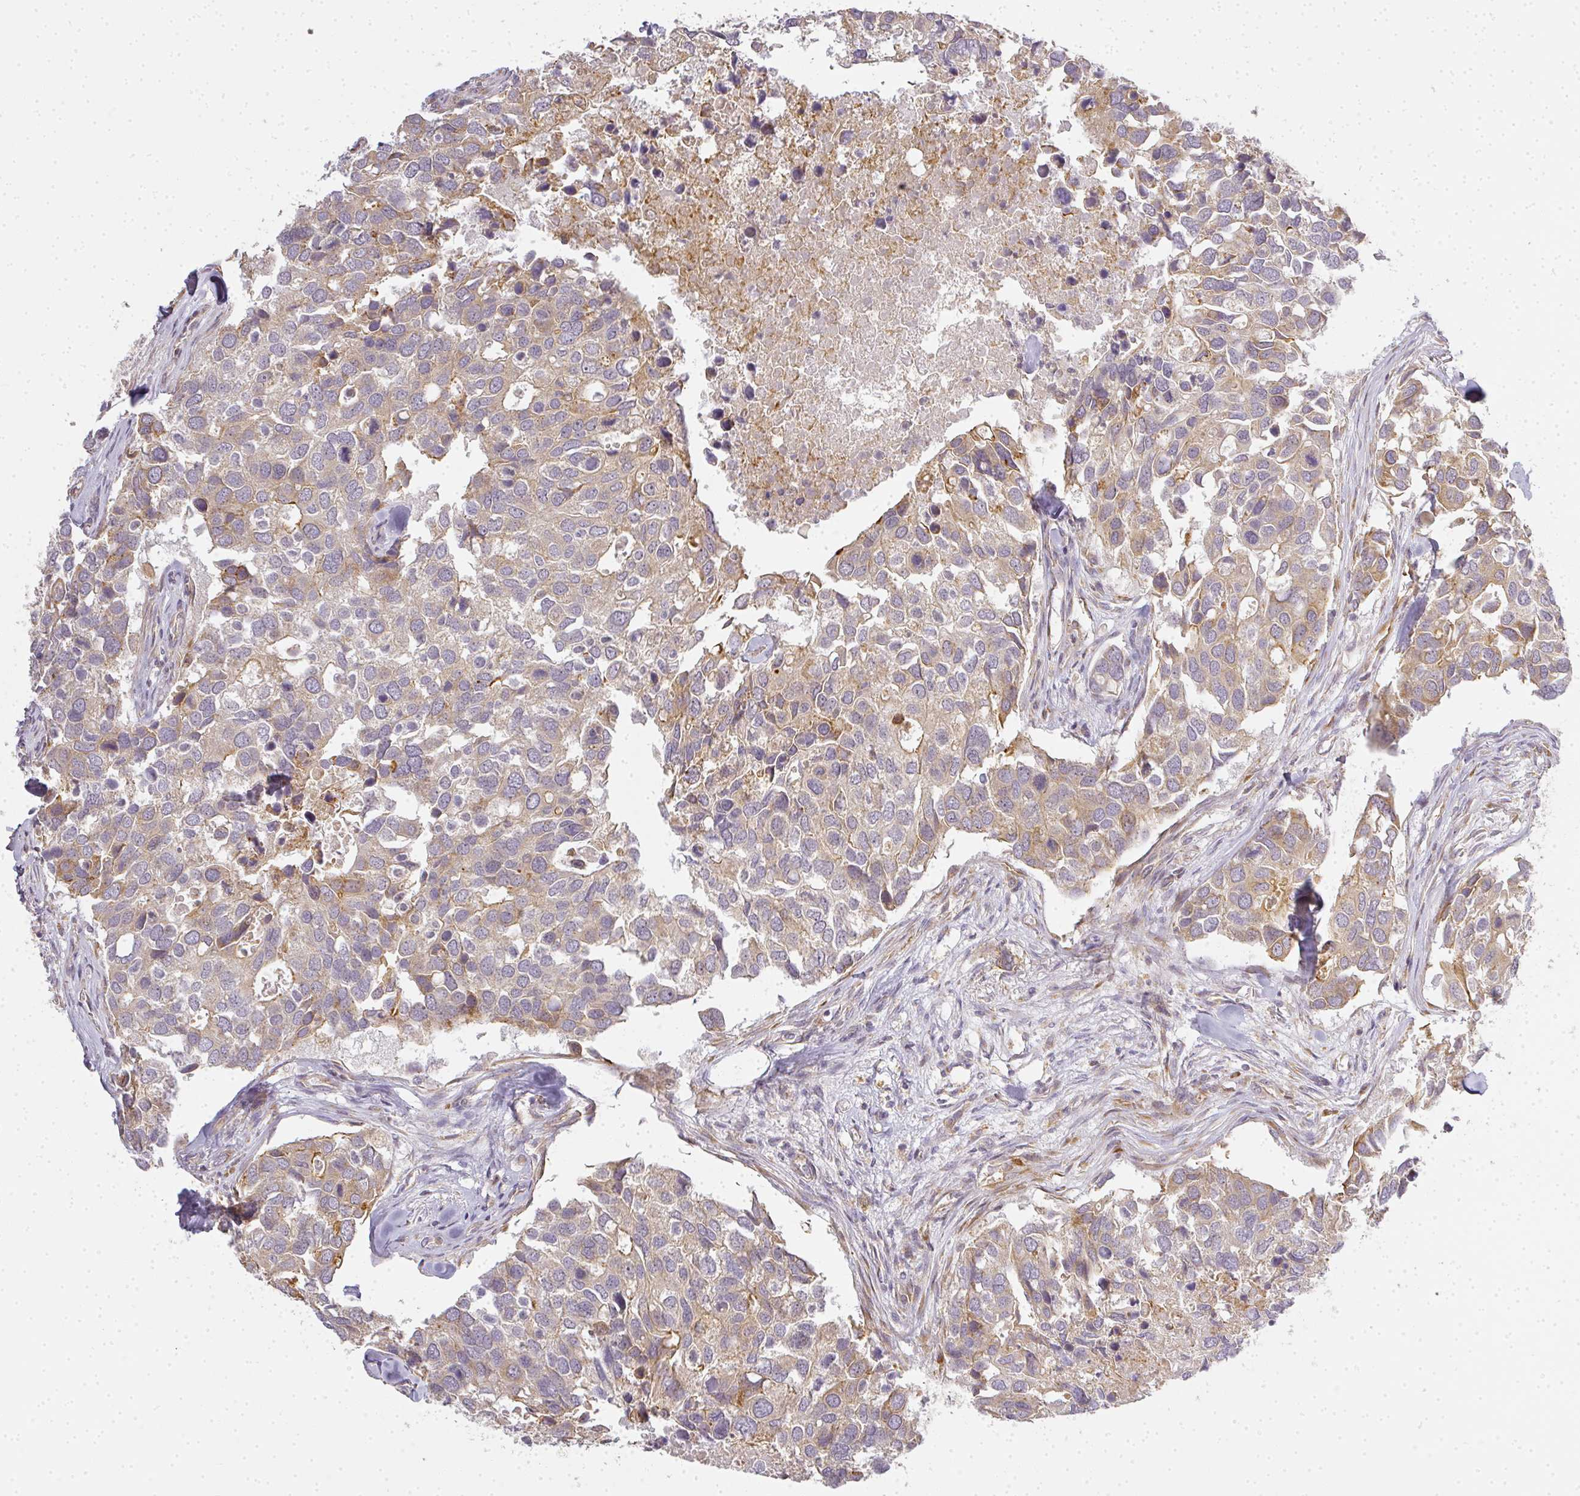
{"staining": {"intensity": "weak", "quantity": "25%-75%", "location": "cytoplasmic/membranous"}, "tissue": "breast cancer", "cell_type": "Tumor cells", "image_type": "cancer", "snomed": [{"axis": "morphology", "description": "Duct carcinoma"}, {"axis": "topography", "description": "Breast"}], "caption": "Protein expression analysis of breast infiltrating ductal carcinoma exhibits weak cytoplasmic/membranous staining in approximately 25%-75% of tumor cells.", "gene": "MED19", "patient": {"sex": "female", "age": 83}}